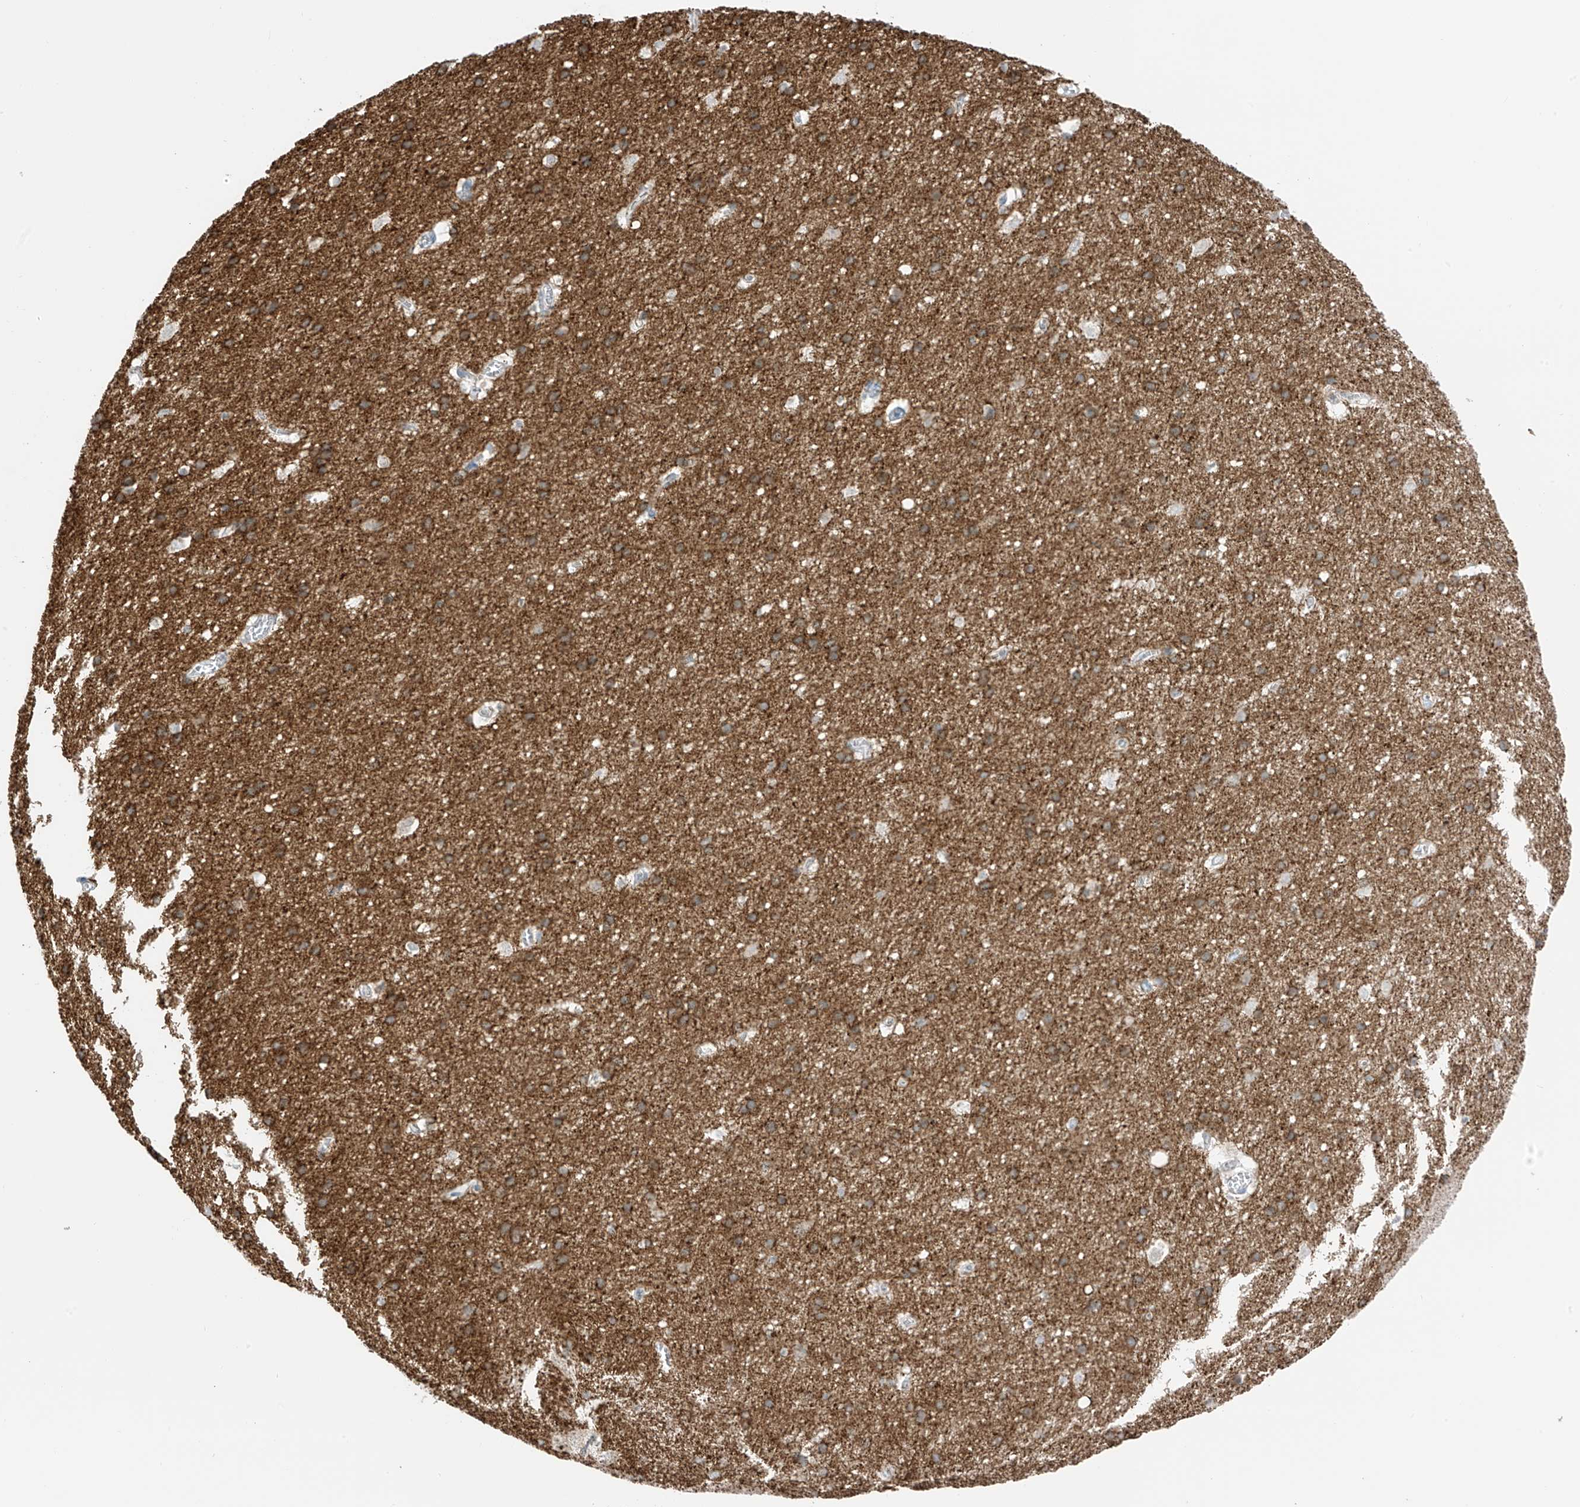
{"staining": {"intensity": "negative", "quantity": "none", "location": "none"}, "tissue": "cerebral cortex", "cell_type": "Endothelial cells", "image_type": "normal", "snomed": [{"axis": "morphology", "description": "Normal tissue, NOS"}, {"axis": "topography", "description": "Cerebral cortex"}], "caption": "A high-resolution histopathology image shows IHC staining of unremarkable cerebral cortex, which reveals no significant positivity in endothelial cells. (DAB IHC, high magnification).", "gene": "NALCN", "patient": {"sex": "male", "age": 54}}